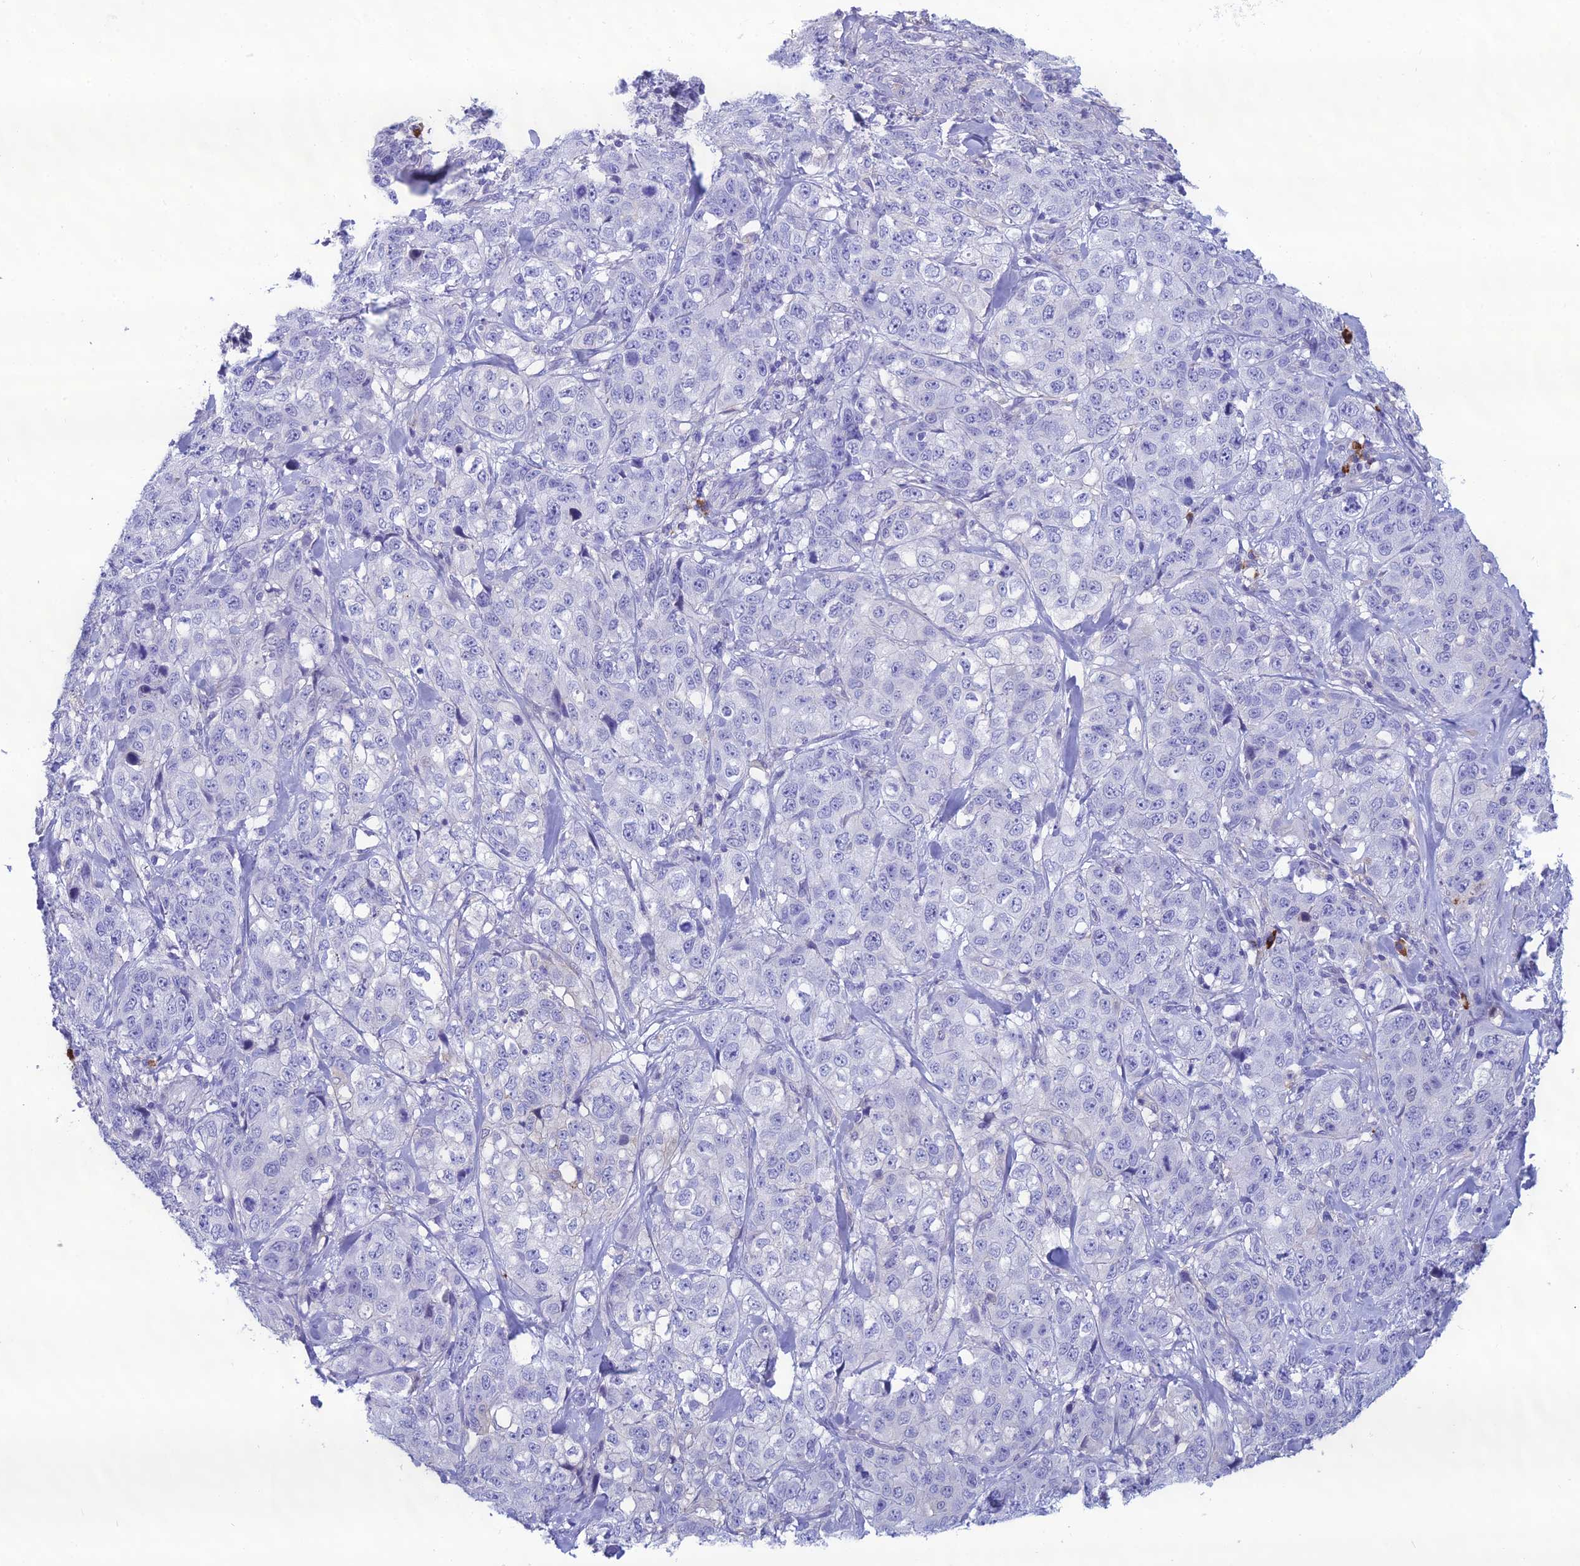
{"staining": {"intensity": "negative", "quantity": "none", "location": "none"}, "tissue": "stomach cancer", "cell_type": "Tumor cells", "image_type": "cancer", "snomed": [{"axis": "morphology", "description": "Adenocarcinoma, NOS"}, {"axis": "topography", "description": "Stomach"}], "caption": "The image reveals no staining of tumor cells in stomach cancer.", "gene": "CRB2", "patient": {"sex": "male", "age": 48}}